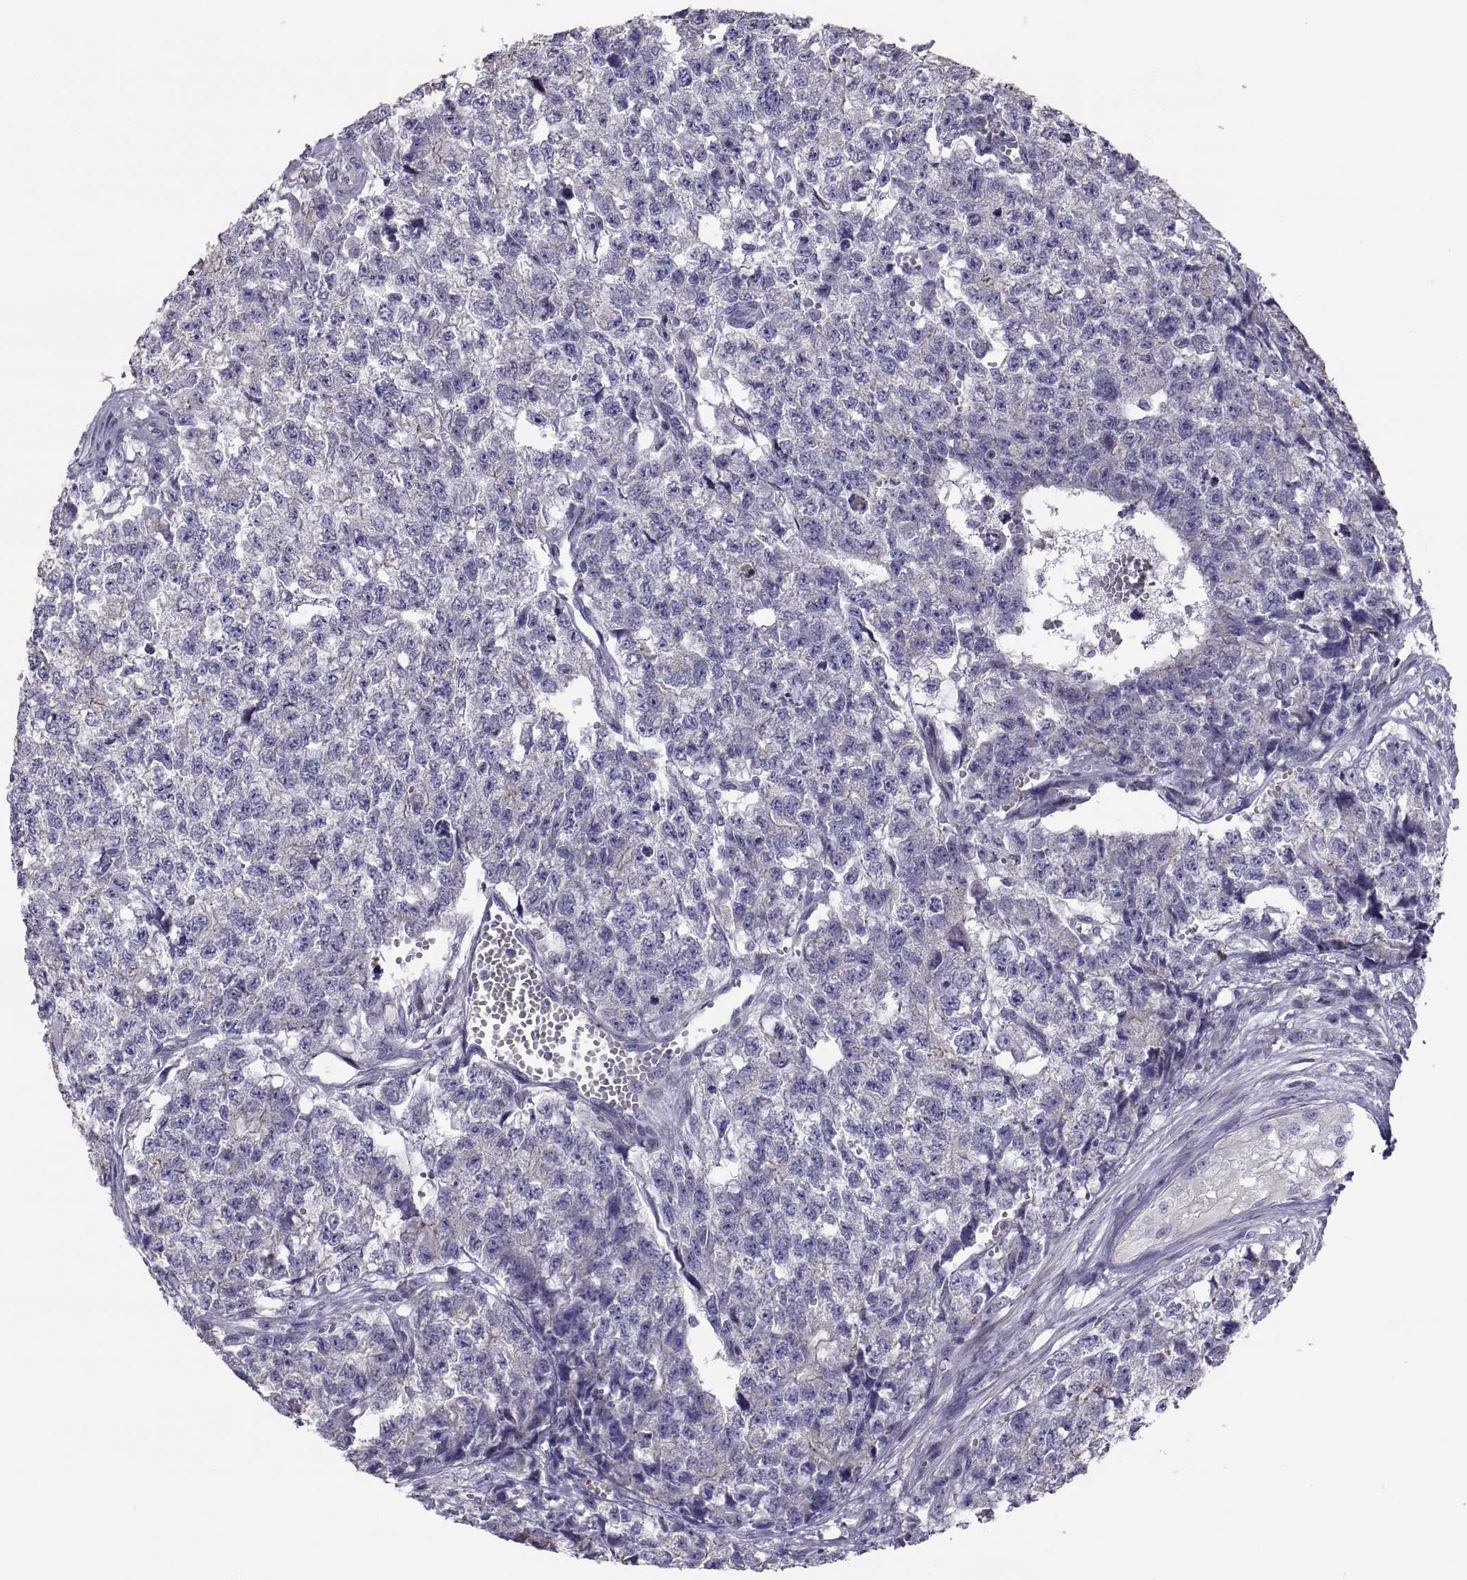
{"staining": {"intensity": "weak", "quantity": "<25%", "location": "cytoplasmic/membranous"}, "tissue": "testis cancer", "cell_type": "Tumor cells", "image_type": "cancer", "snomed": [{"axis": "morphology", "description": "Seminoma, NOS"}, {"axis": "morphology", "description": "Carcinoma, Embryonal, NOS"}, {"axis": "topography", "description": "Testis"}], "caption": "The histopathology image exhibits no staining of tumor cells in testis cancer (embryonal carcinoma).", "gene": "ANO1", "patient": {"sex": "male", "age": 22}}